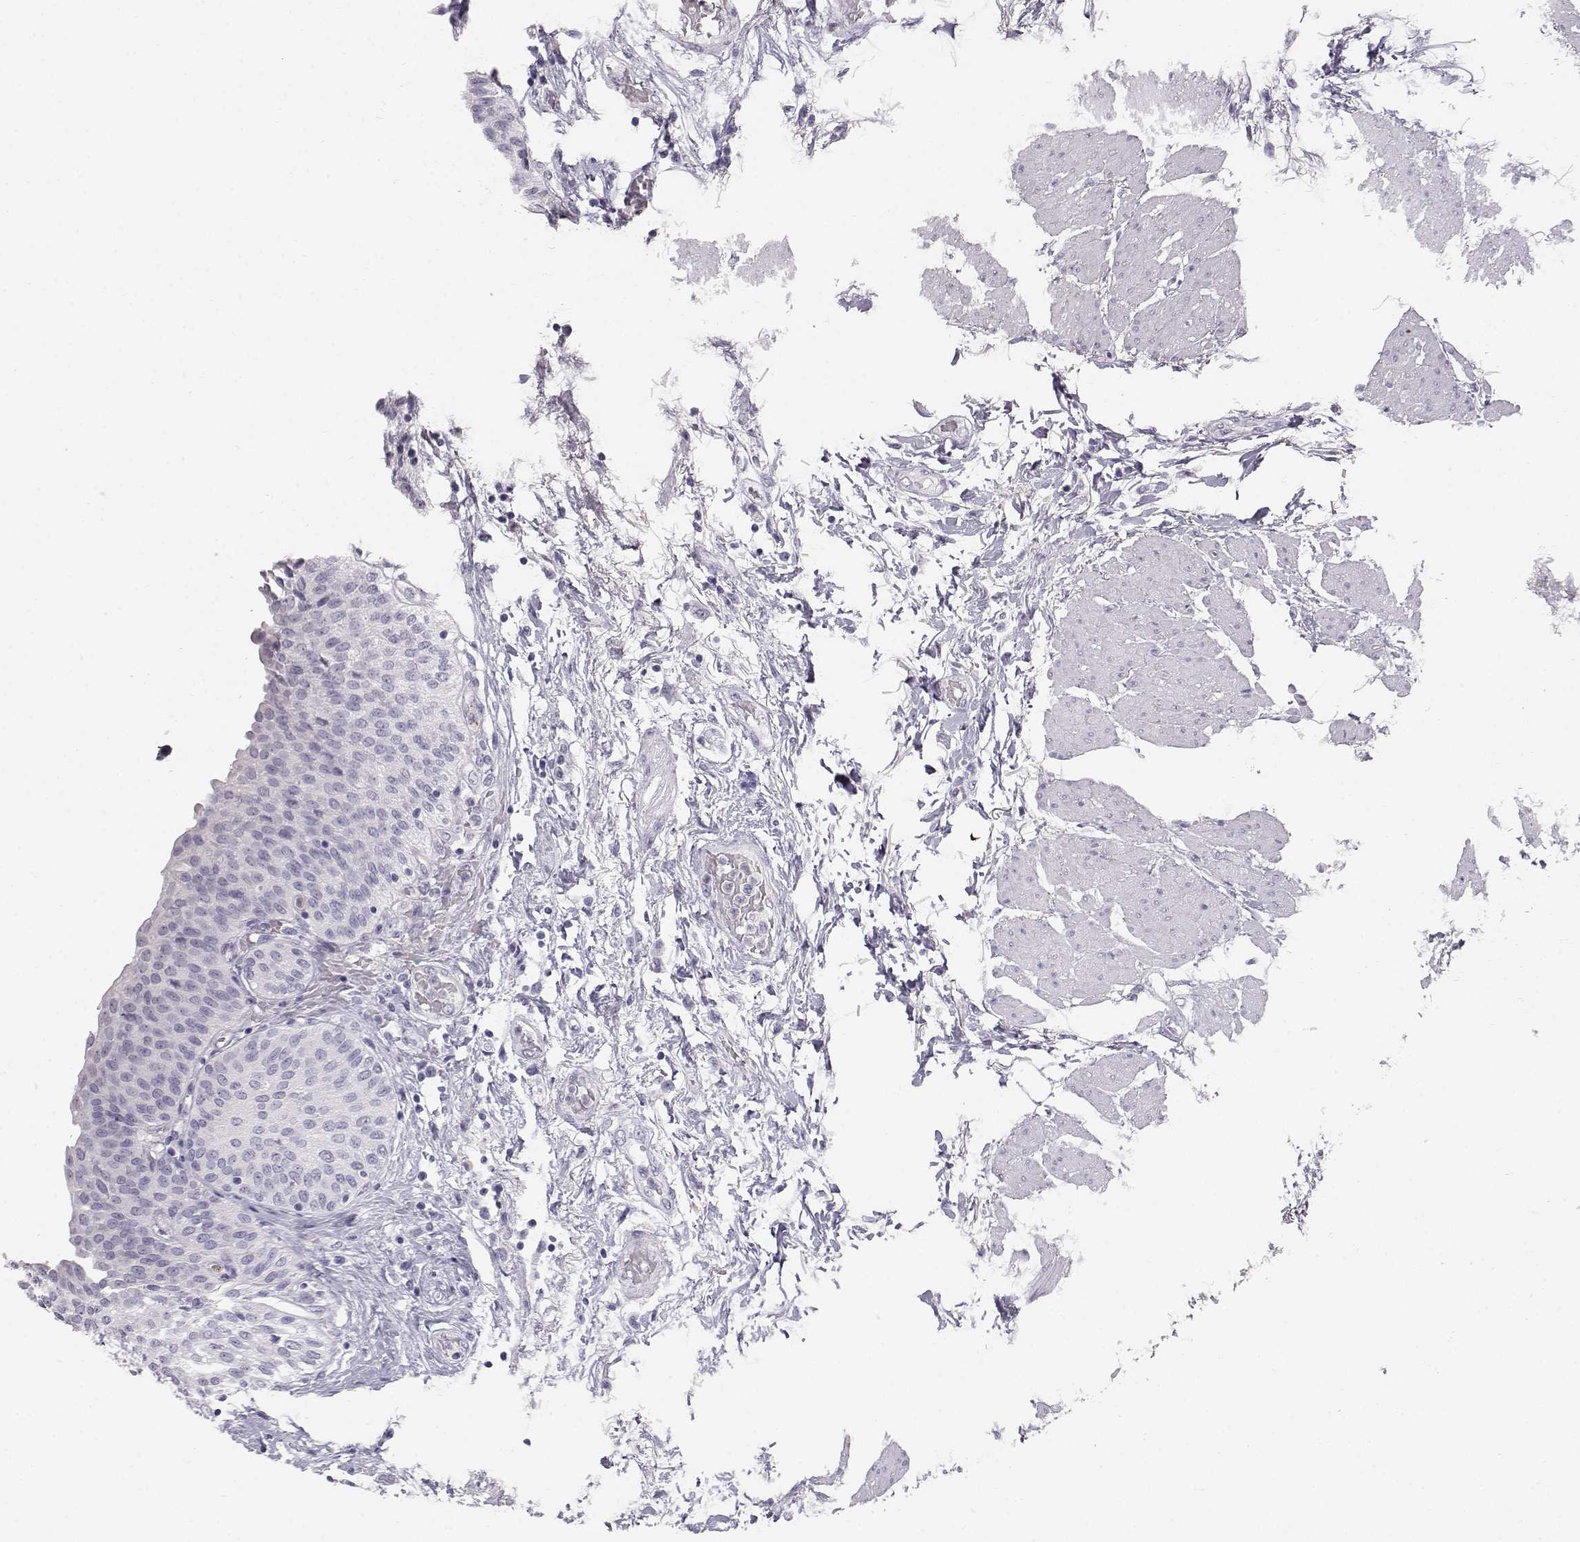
{"staining": {"intensity": "negative", "quantity": "none", "location": "none"}, "tissue": "urinary bladder", "cell_type": "Urothelial cells", "image_type": "normal", "snomed": [{"axis": "morphology", "description": "Normal tissue, NOS"}, {"axis": "morphology", "description": "Metaplasia, NOS"}, {"axis": "topography", "description": "Urinary bladder"}], "caption": "There is no significant expression in urothelial cells of urinary bladder. (DAB (3,3'-diaminobenzidine) IHC with hematoxylin counter stain).", "gene": "KRTAP16", "patient": {"sex": "male", "age": 68}}